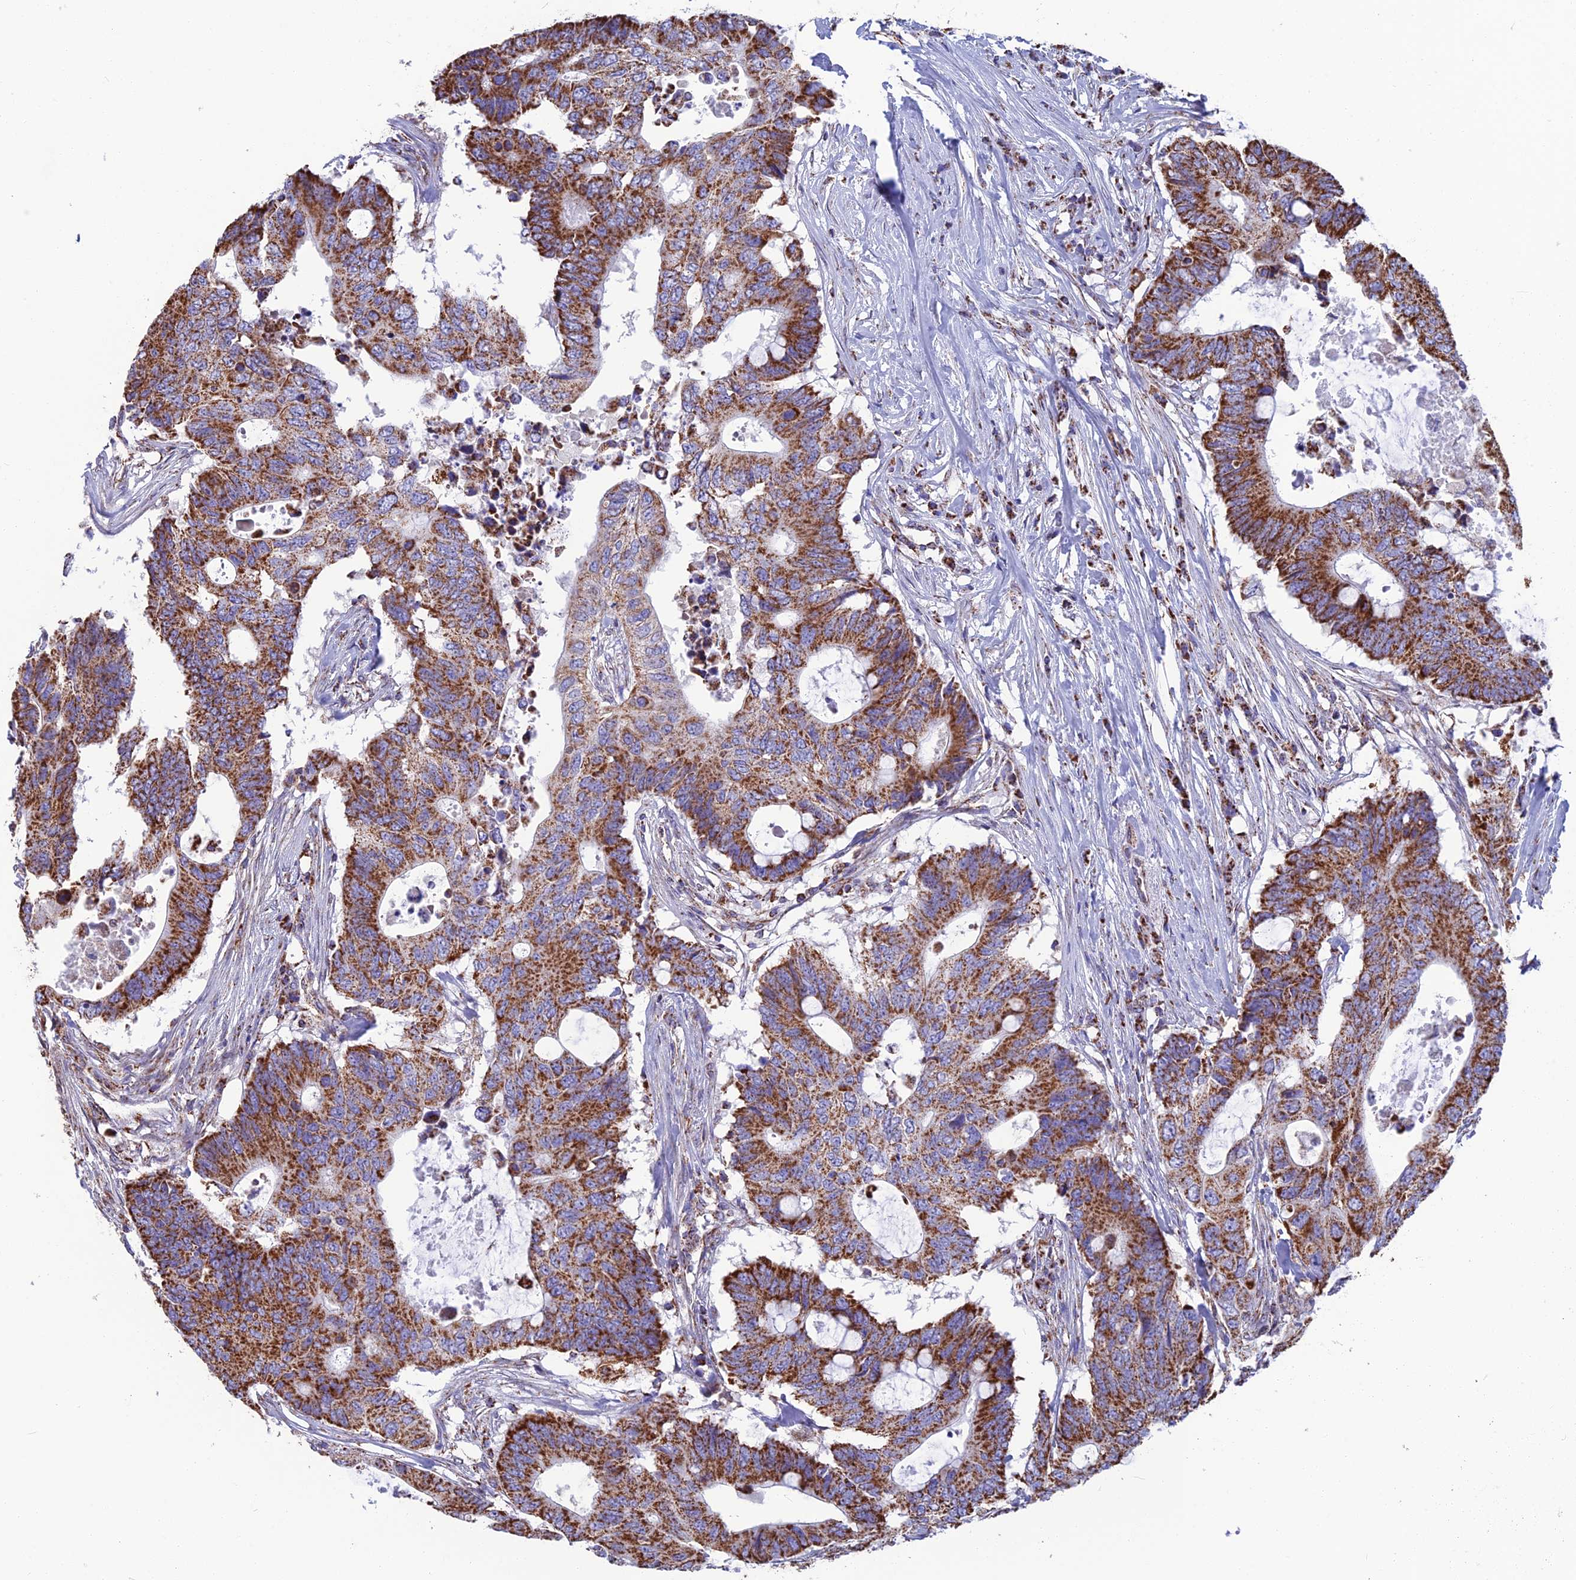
{"staining": {"intensity": "strong", "quantity": ">75%", "location": "cytoplasmic/membranous"}, "tissue": "colorectal cancer", "cell_type": "Tumor cells", "image_type": "cancer", "snomed": [{"axis": "morphology", "description": "Adenocarcinoma, NOS"}, {"axis": "topography", "description": "Colon"}], "caption": "Immunohistochemical staining of adenocarcinoma (colorectal) shows strong cytoplasmic/membranous protein expression in approximately >75% of tumor cells.", "gene": "CS", "patient": {"sex": "male", "age": 71}}